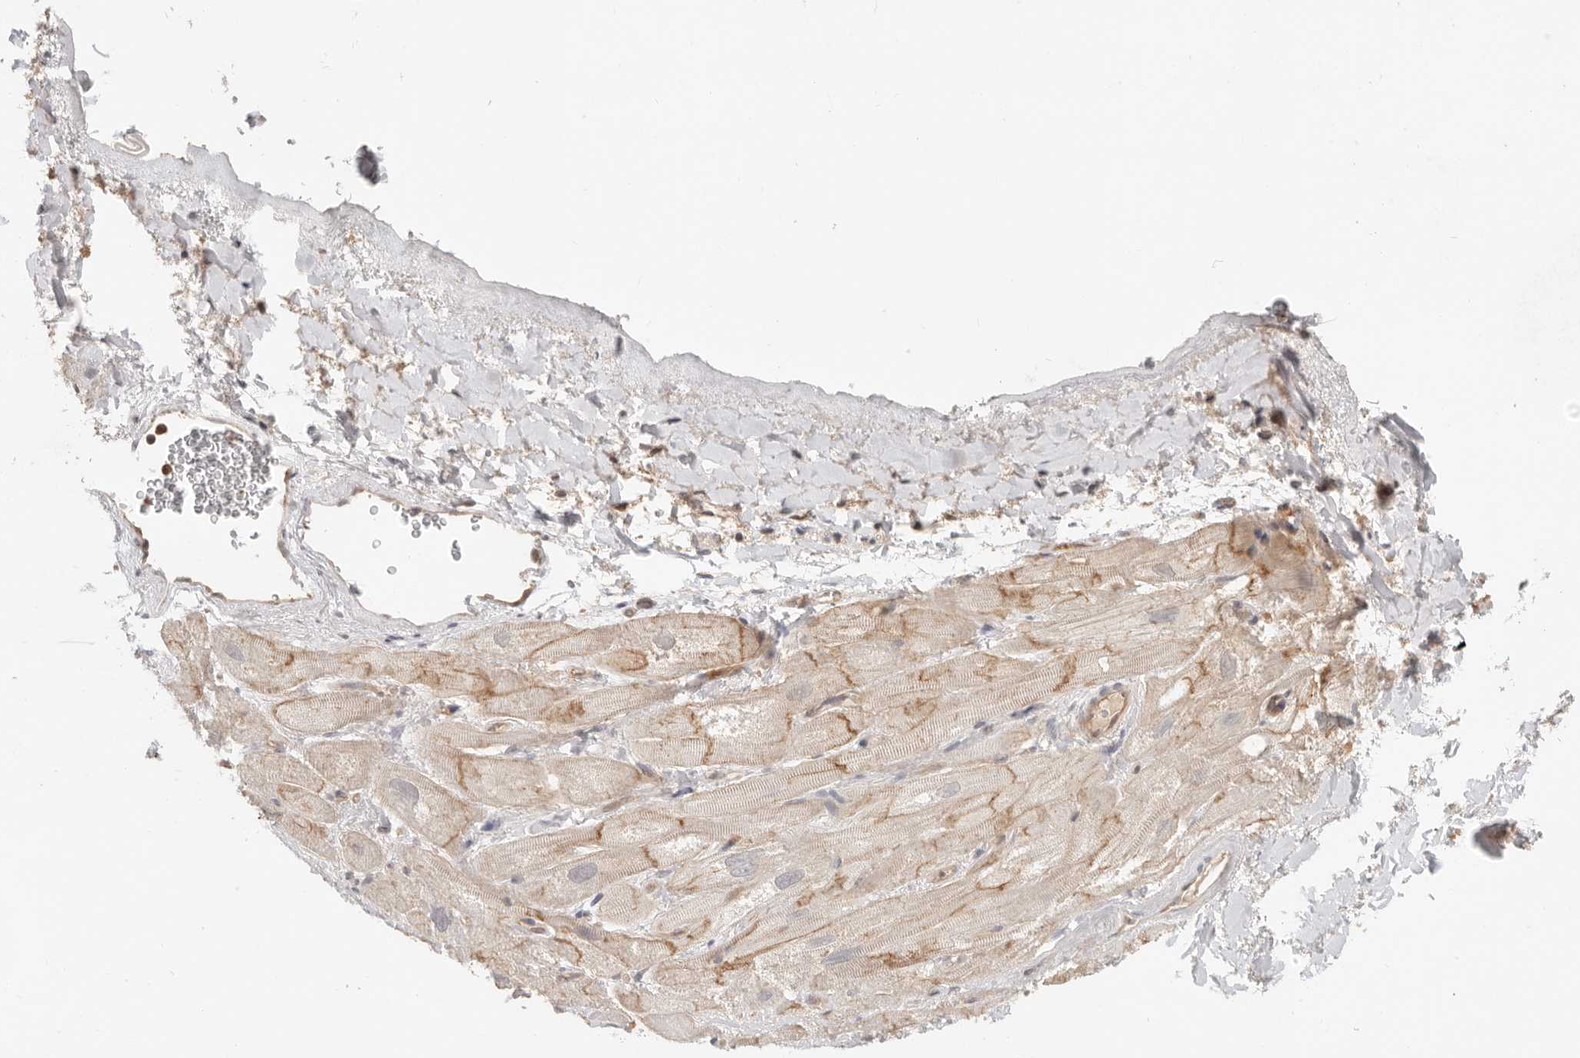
{"staining": {"intensity": "moderate", "quantity": "25%-75%", "location": "cytoplasmic/membranous"}, "tissue": "heart muscle", "cell_type": "Cardiomyocytes", "image_type": "normal", "snomed": [{"axis": "morphology", "description": "Normal tissue, NOS"}, {"axis": "topography", "description": "Heart"}], "caption": "Immunohistochemistry (IHC) staining of benign heart muscle, which exhibits medium levels of moderate cytoplasmic/membranous positivity in approximately 25%-75% of cardiomyocytes indicating moderate cytoplasmic/membranous protein staining. The staining was performed using DAB (brown) for protein detection and nuclei were counterstained in hematoxylin (blue).", "gene": "HEXD", "patient": {"sex": "male", "age": 49}}